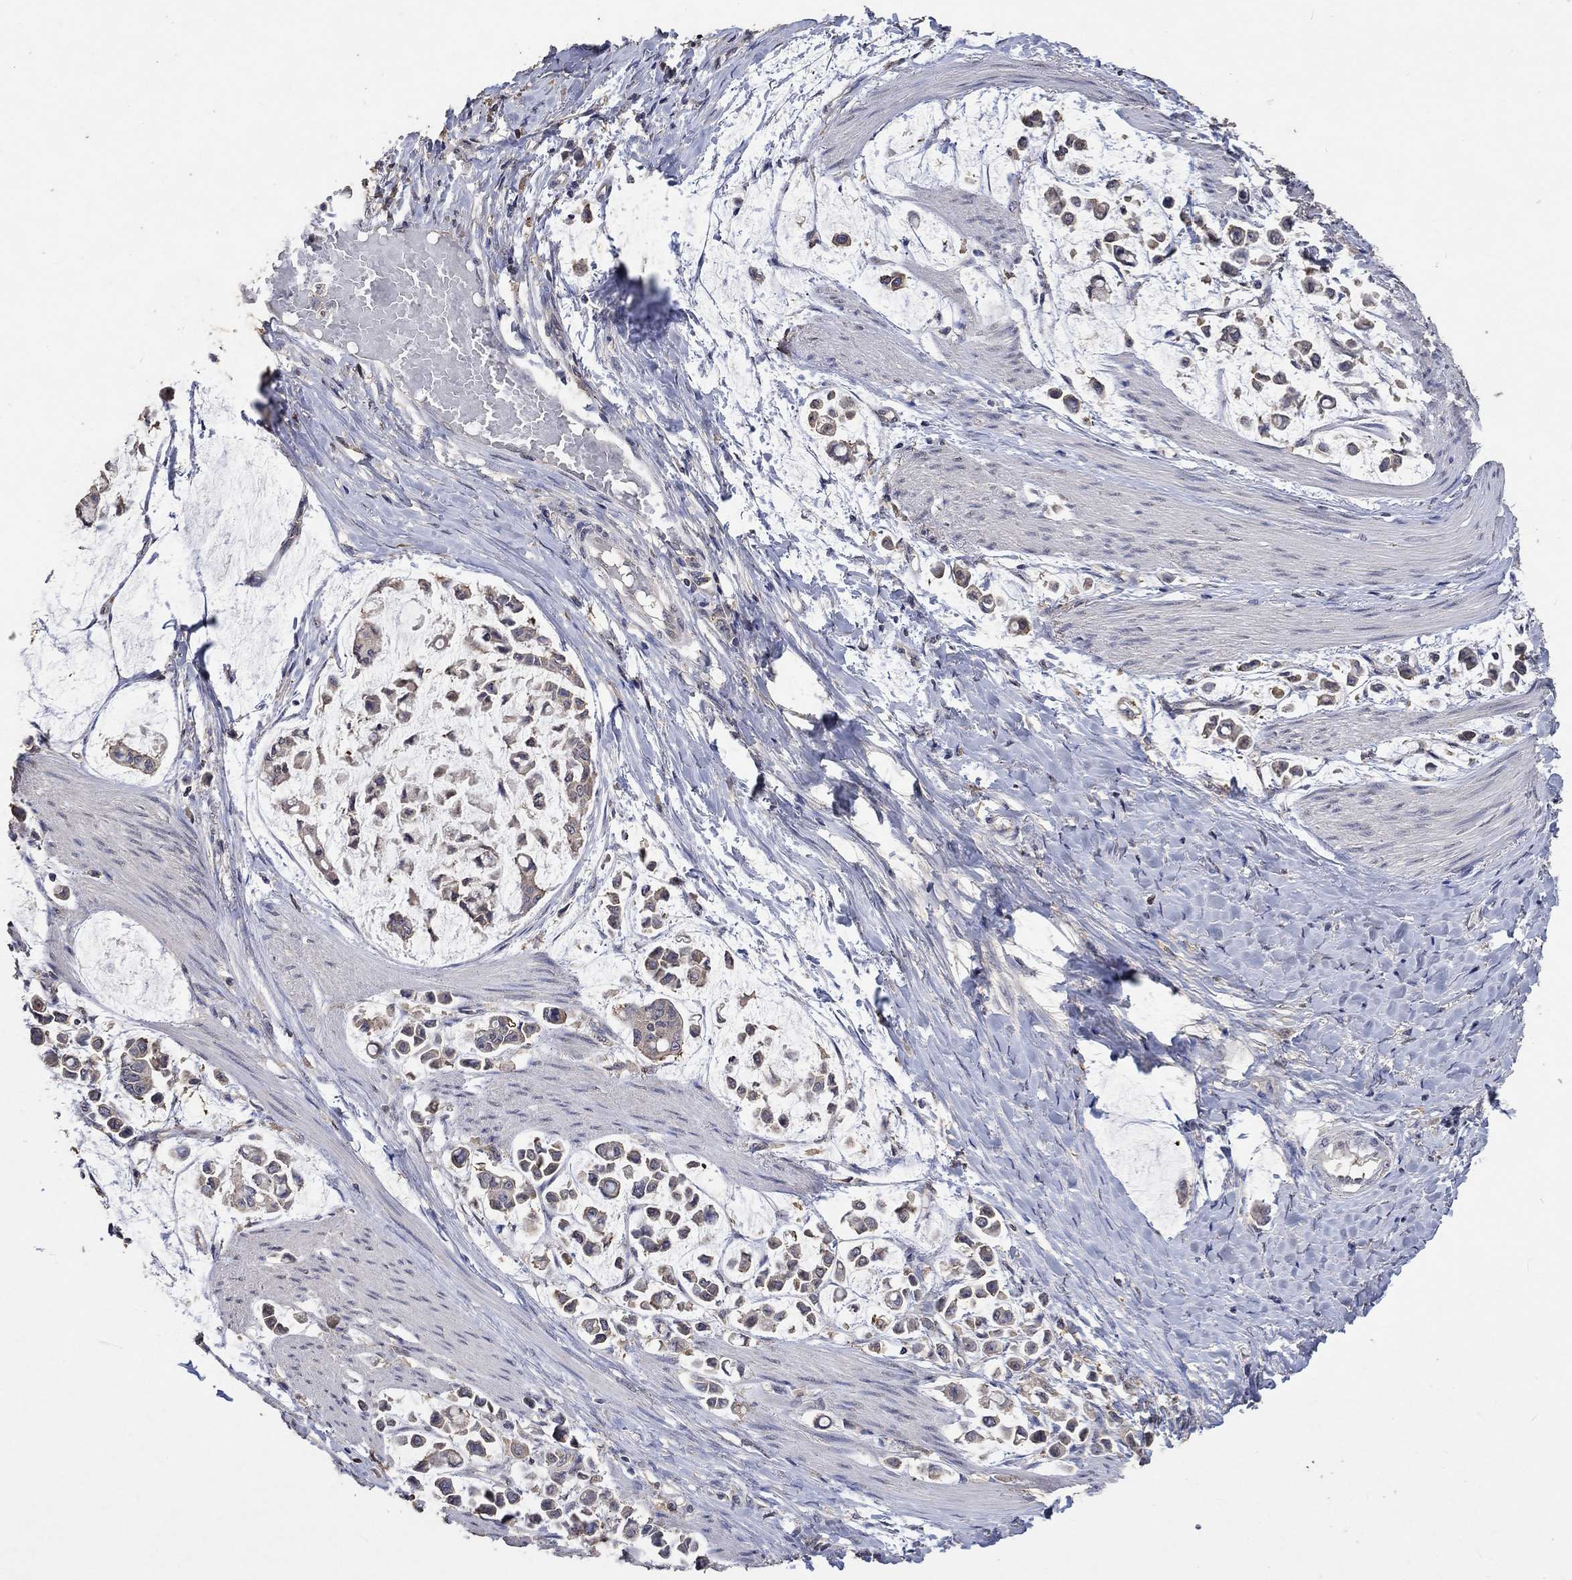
{"staining": {"intensity": "weak", "quantity": "25%-75%", "location": "cytoplasmic/membranous"}, "tissue": "stomach cancer", "cell_type": "Tumor cells", "image_type": "cancer", "snomed": [{"axis": "morphology", "description": "Adenocarcinoma, NOS"}, {"axis": "topography", "description": "Stomach"}], "caption": "This micrograph displays immunohistochemistry staining of stomach adenocarcinoma, with low weak cytoplasmic/membranous expression in about 25%-75% of tumor cells.", "gene": "PTPN20", "patient": {"sex": "male", "age": 82}}